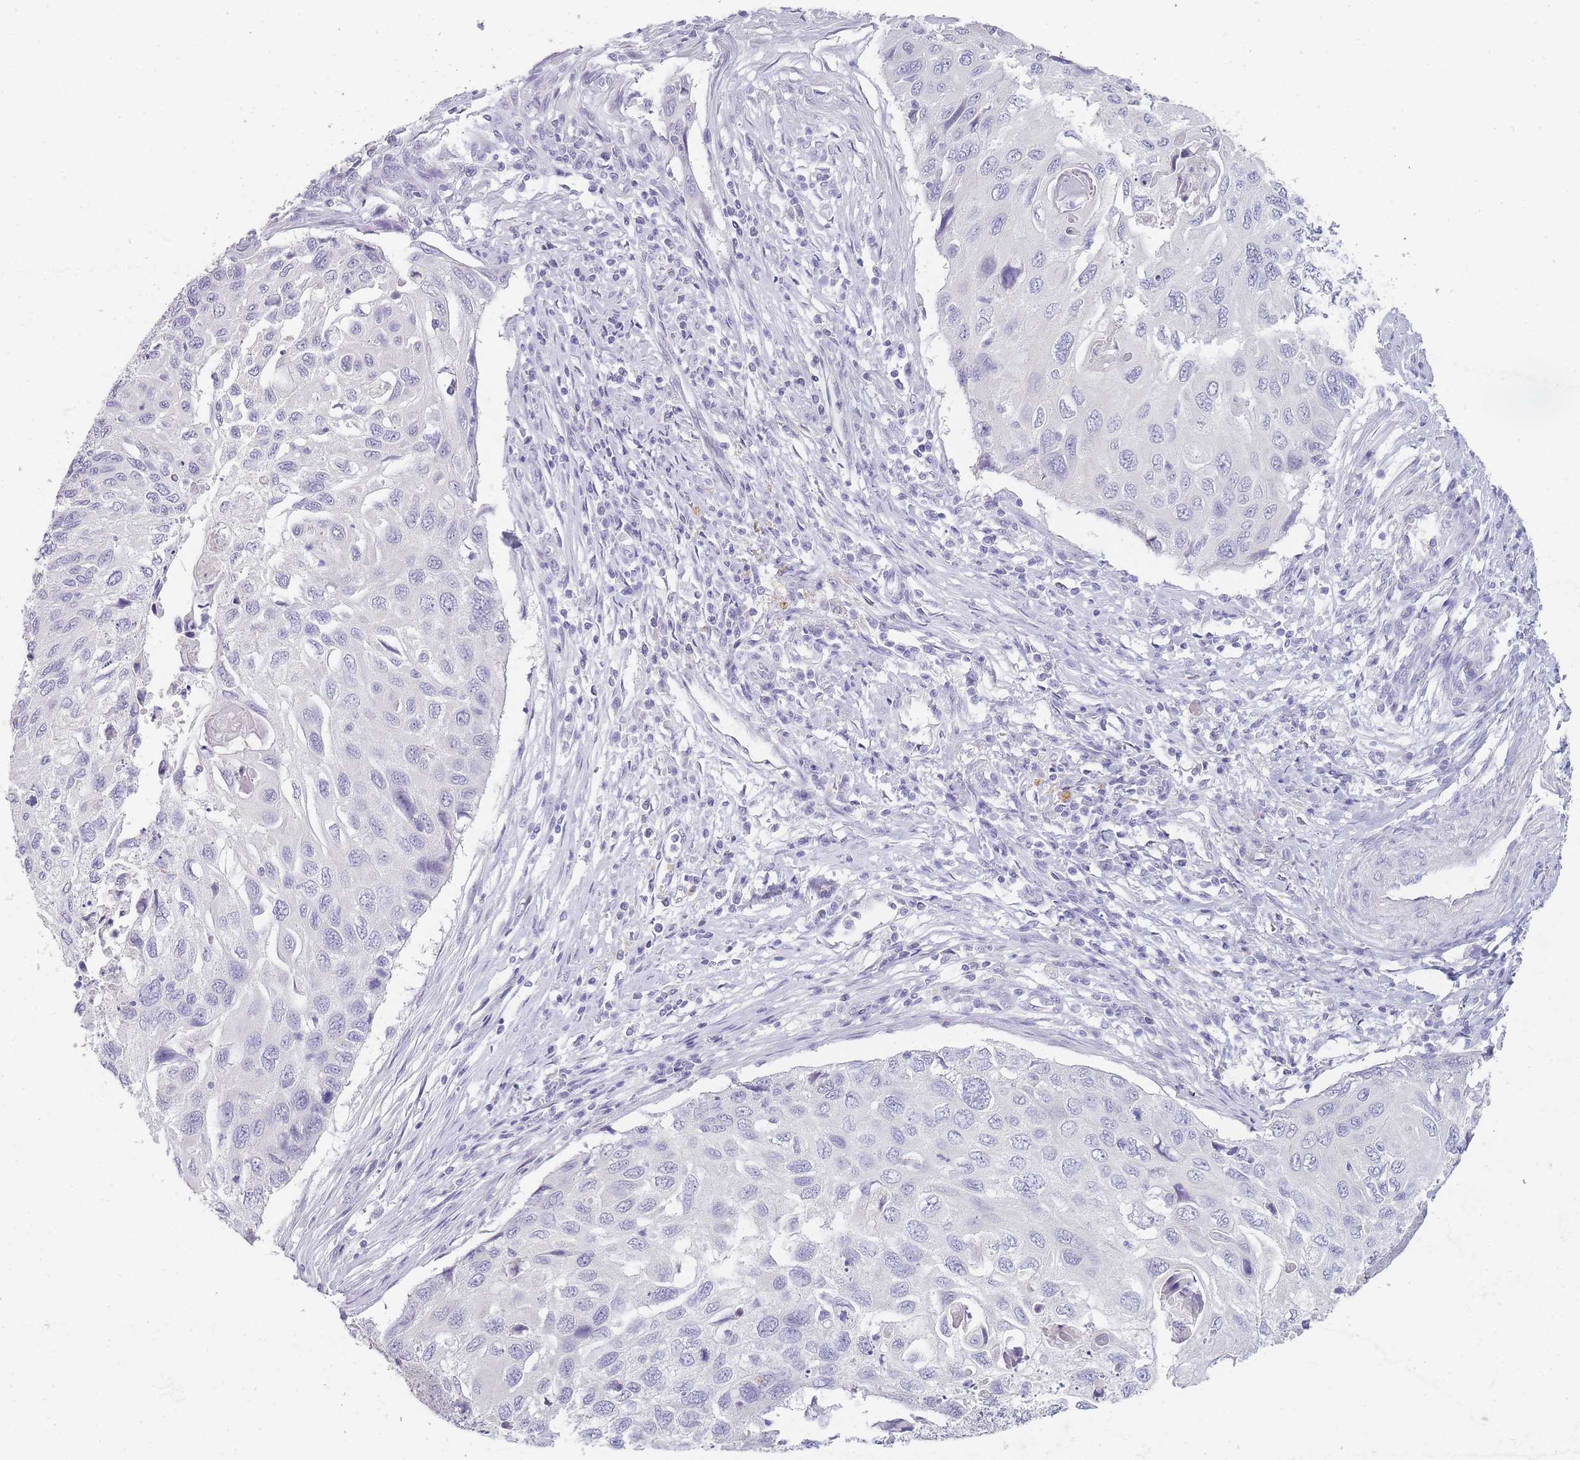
{"staining": {"intensity": "negative", "quantity": "none", "location": "none"}, "tissue": "cervical cancer", "cell_type": "Tumor cells", "image_type": "cancer", "snomed": [{"axis": "morphology", "description": "Squamous cell carcinoma, NOS"}, {"axis": "topography", "description": "Cervix"}], "caption": "Micrograph shows no protein expression in tumor cells of cervical cancer tissue.", "gene": "INS", "patient": {"sex": "female", "age": 70}}